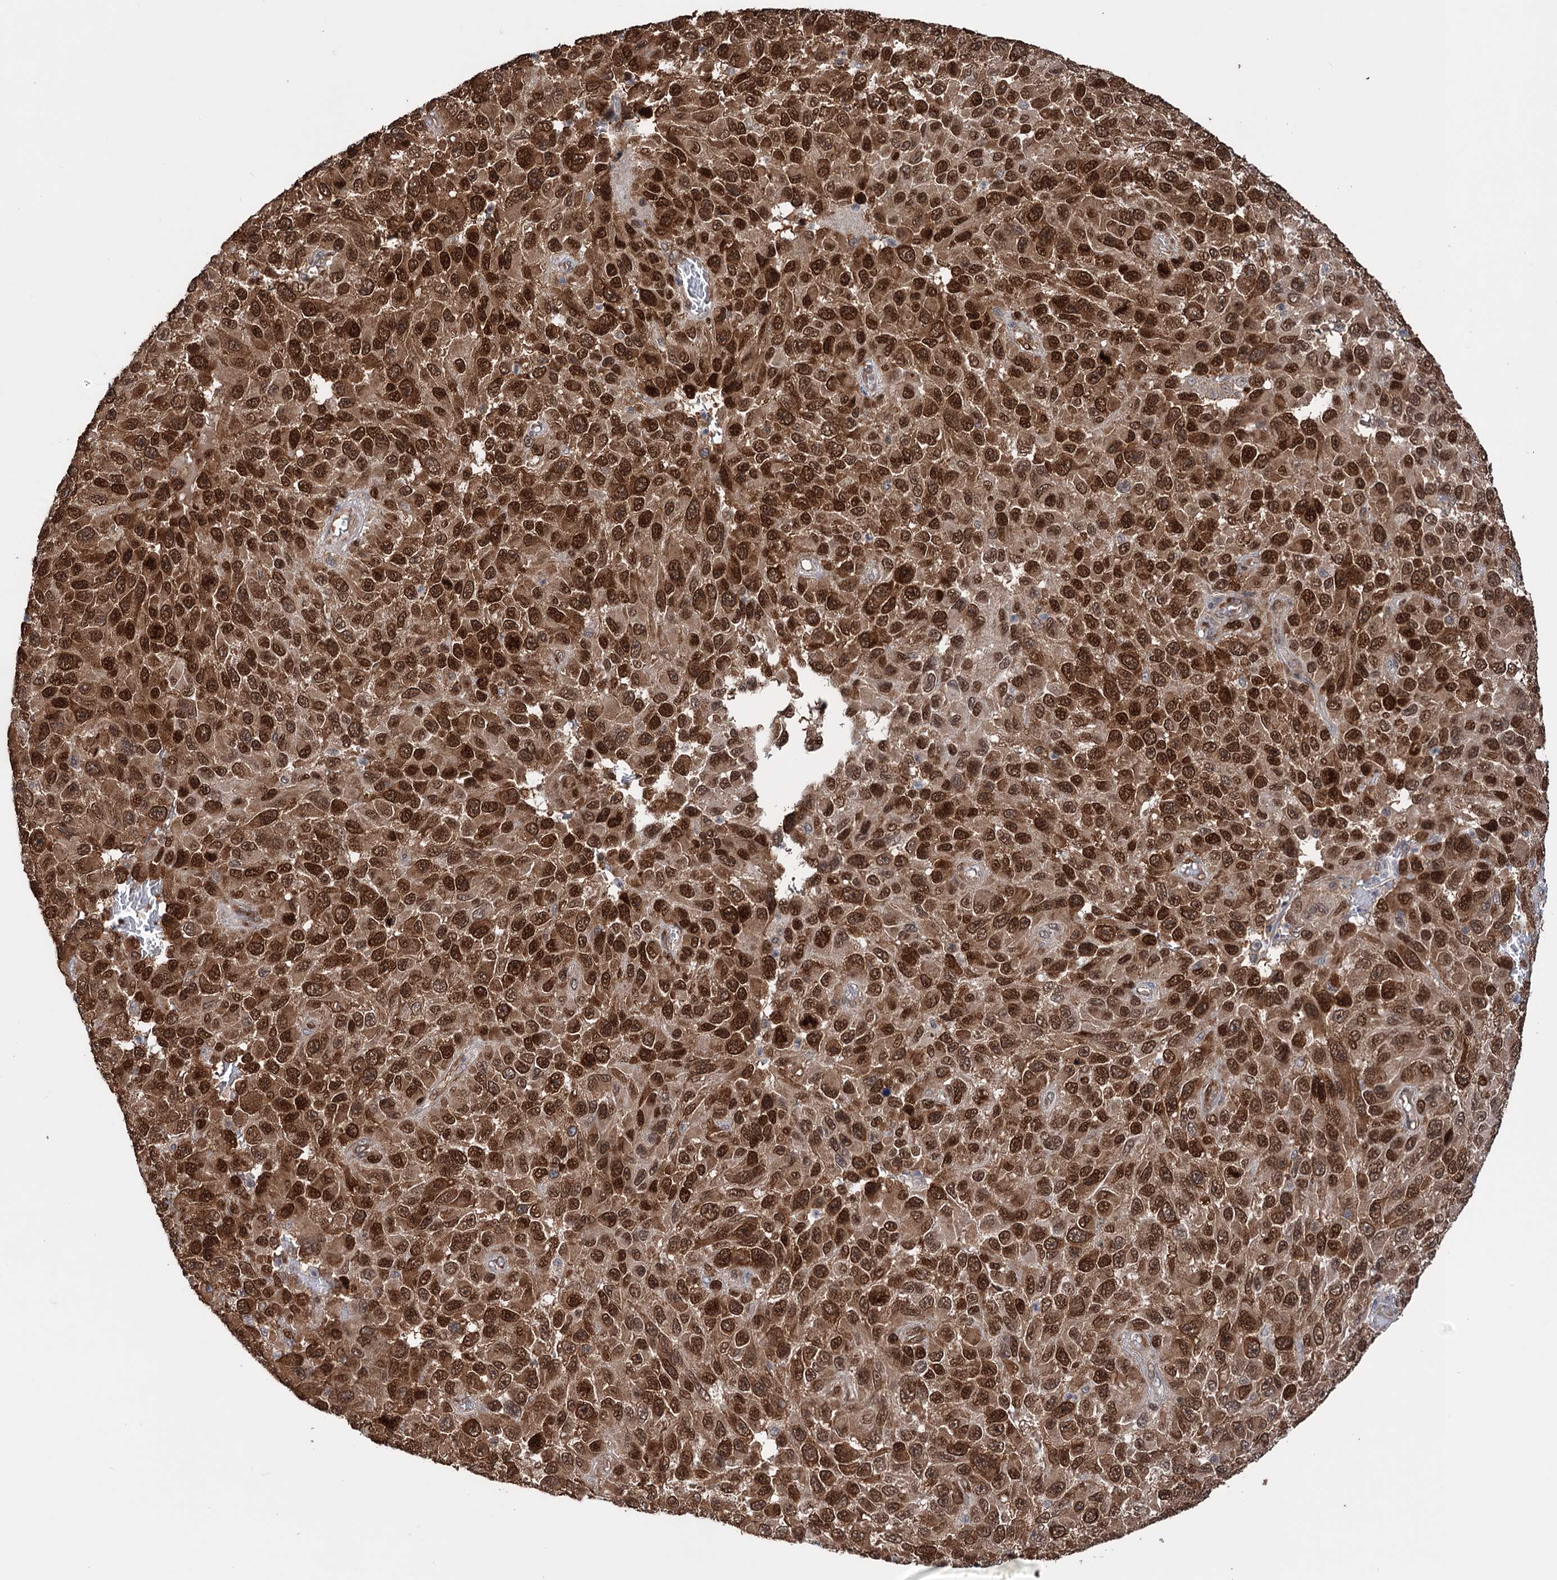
{"staining": {"intensity": "strong", "quantity": ">75%", "location": "cytoplasmic/membranous,nuclear"}, "tissue": "melanoma", "cell_type": "Tumor cells", "image_type": "cancer", "snomed": [{"axis": "morphology", "description": "Malignant melanoma, NOS"}, {"axis": "topography", "description": "Skin"}], "caption": "IHC histopathology image of human melanoma stained for a protein (brown), which reveals high levels of strong cytoplasmic/membranous and nuclear positivity in about >75% of tumor cells.", "gene": "NCAPD2", "patient": {"sex": "female", "age": 96}}